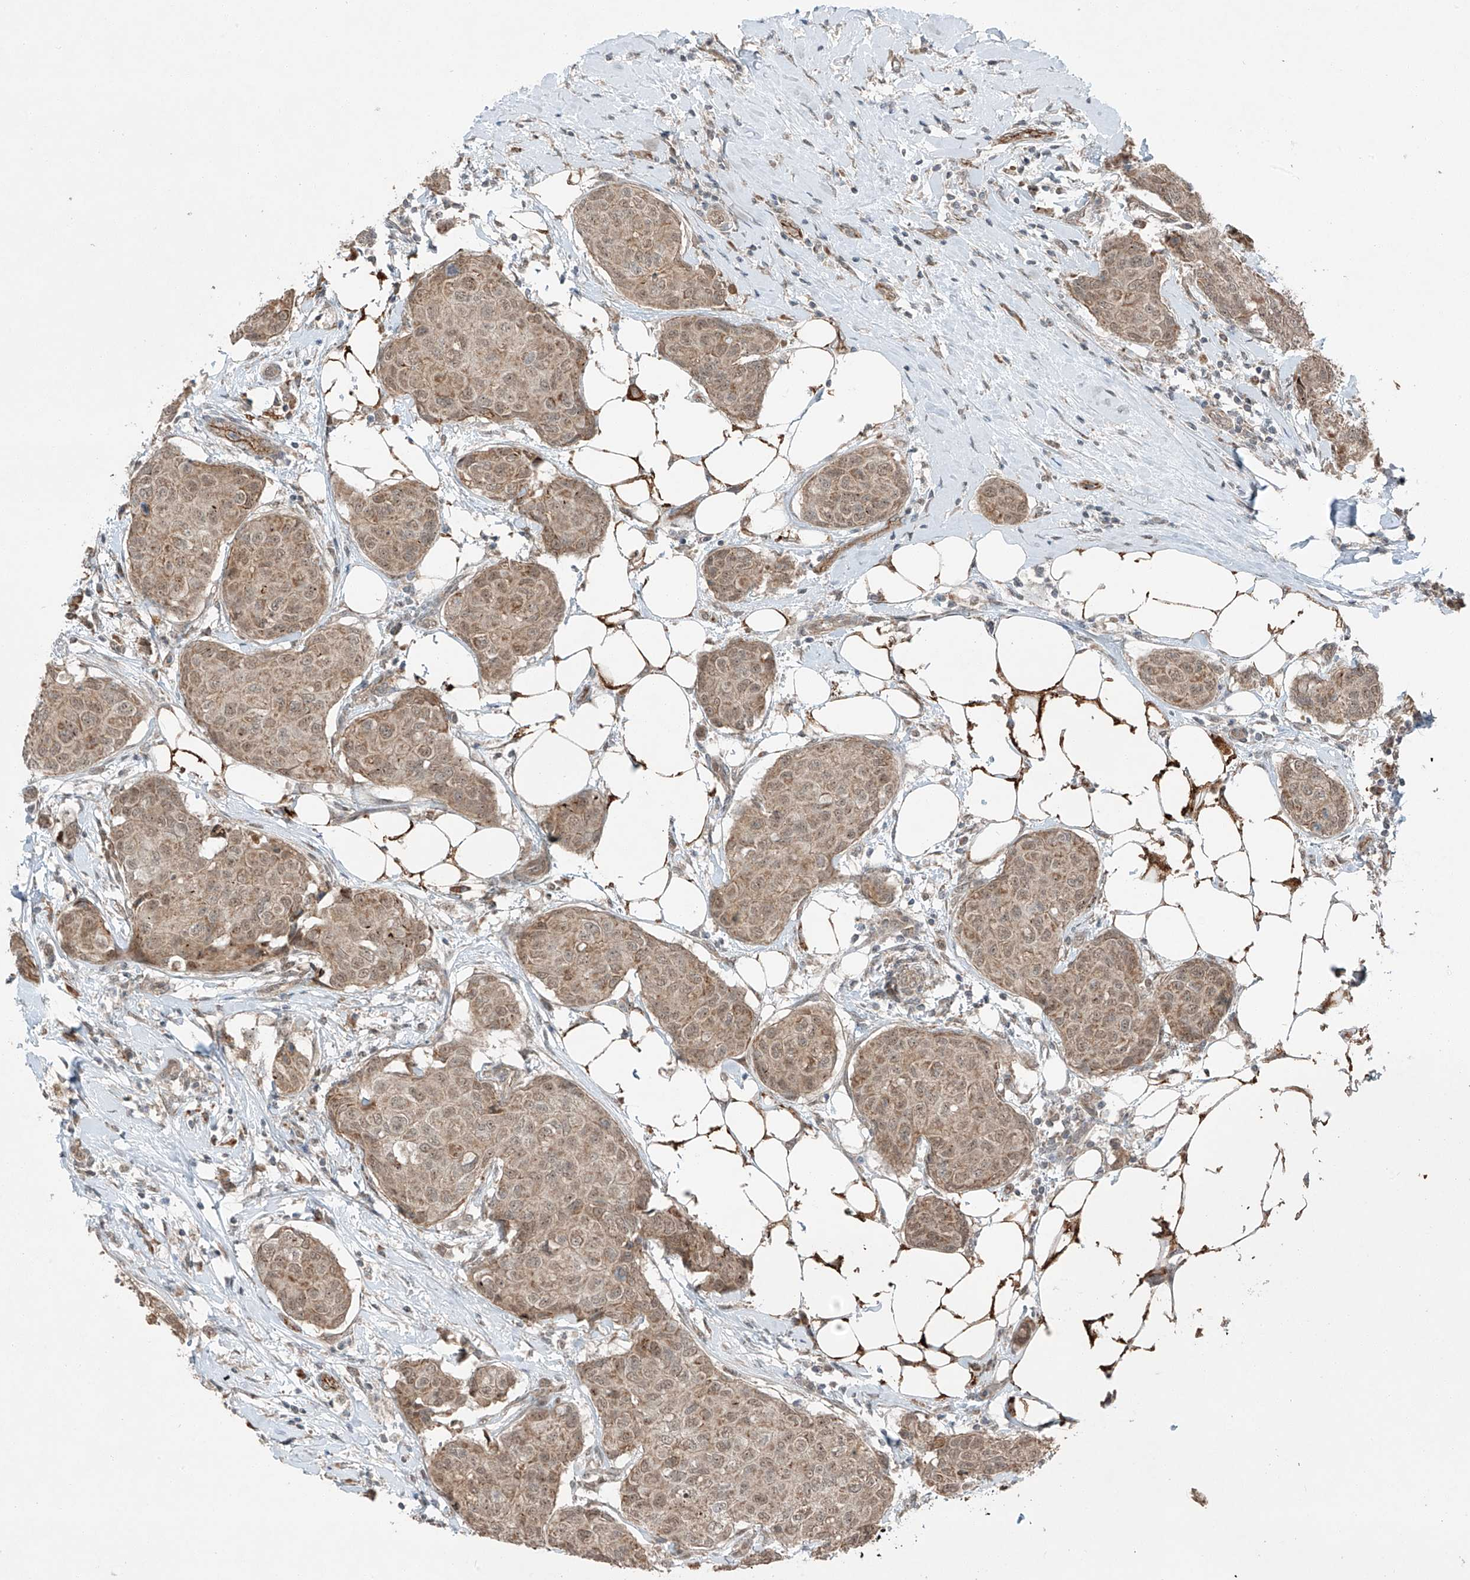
{"staining": {"intensity": "moderate", "quantity": ">75%", "location": "cytoplasmic/membranous"}, "tissue": "breast cancer", "cell_type": "Tumor cells", "image_type": "cancer", "snomed": [{"axis": "morphology", "description": "Duct carcinoma"}, {"axis": "topography", "description": "Breast"}], "caption": "High-magnification brightfield microscopy of breast invasive ductal carcinoma stained with DAB (3,3'-diaminobenzidine) (brown) and counterstained with hematoxylin (blue). tumor cells exhibit moderate cytoplasmic/membranous positivity is seen in about>75% of cells.", "gene": "ZNF620", "patient": {"sex": "female", "age": 80}}